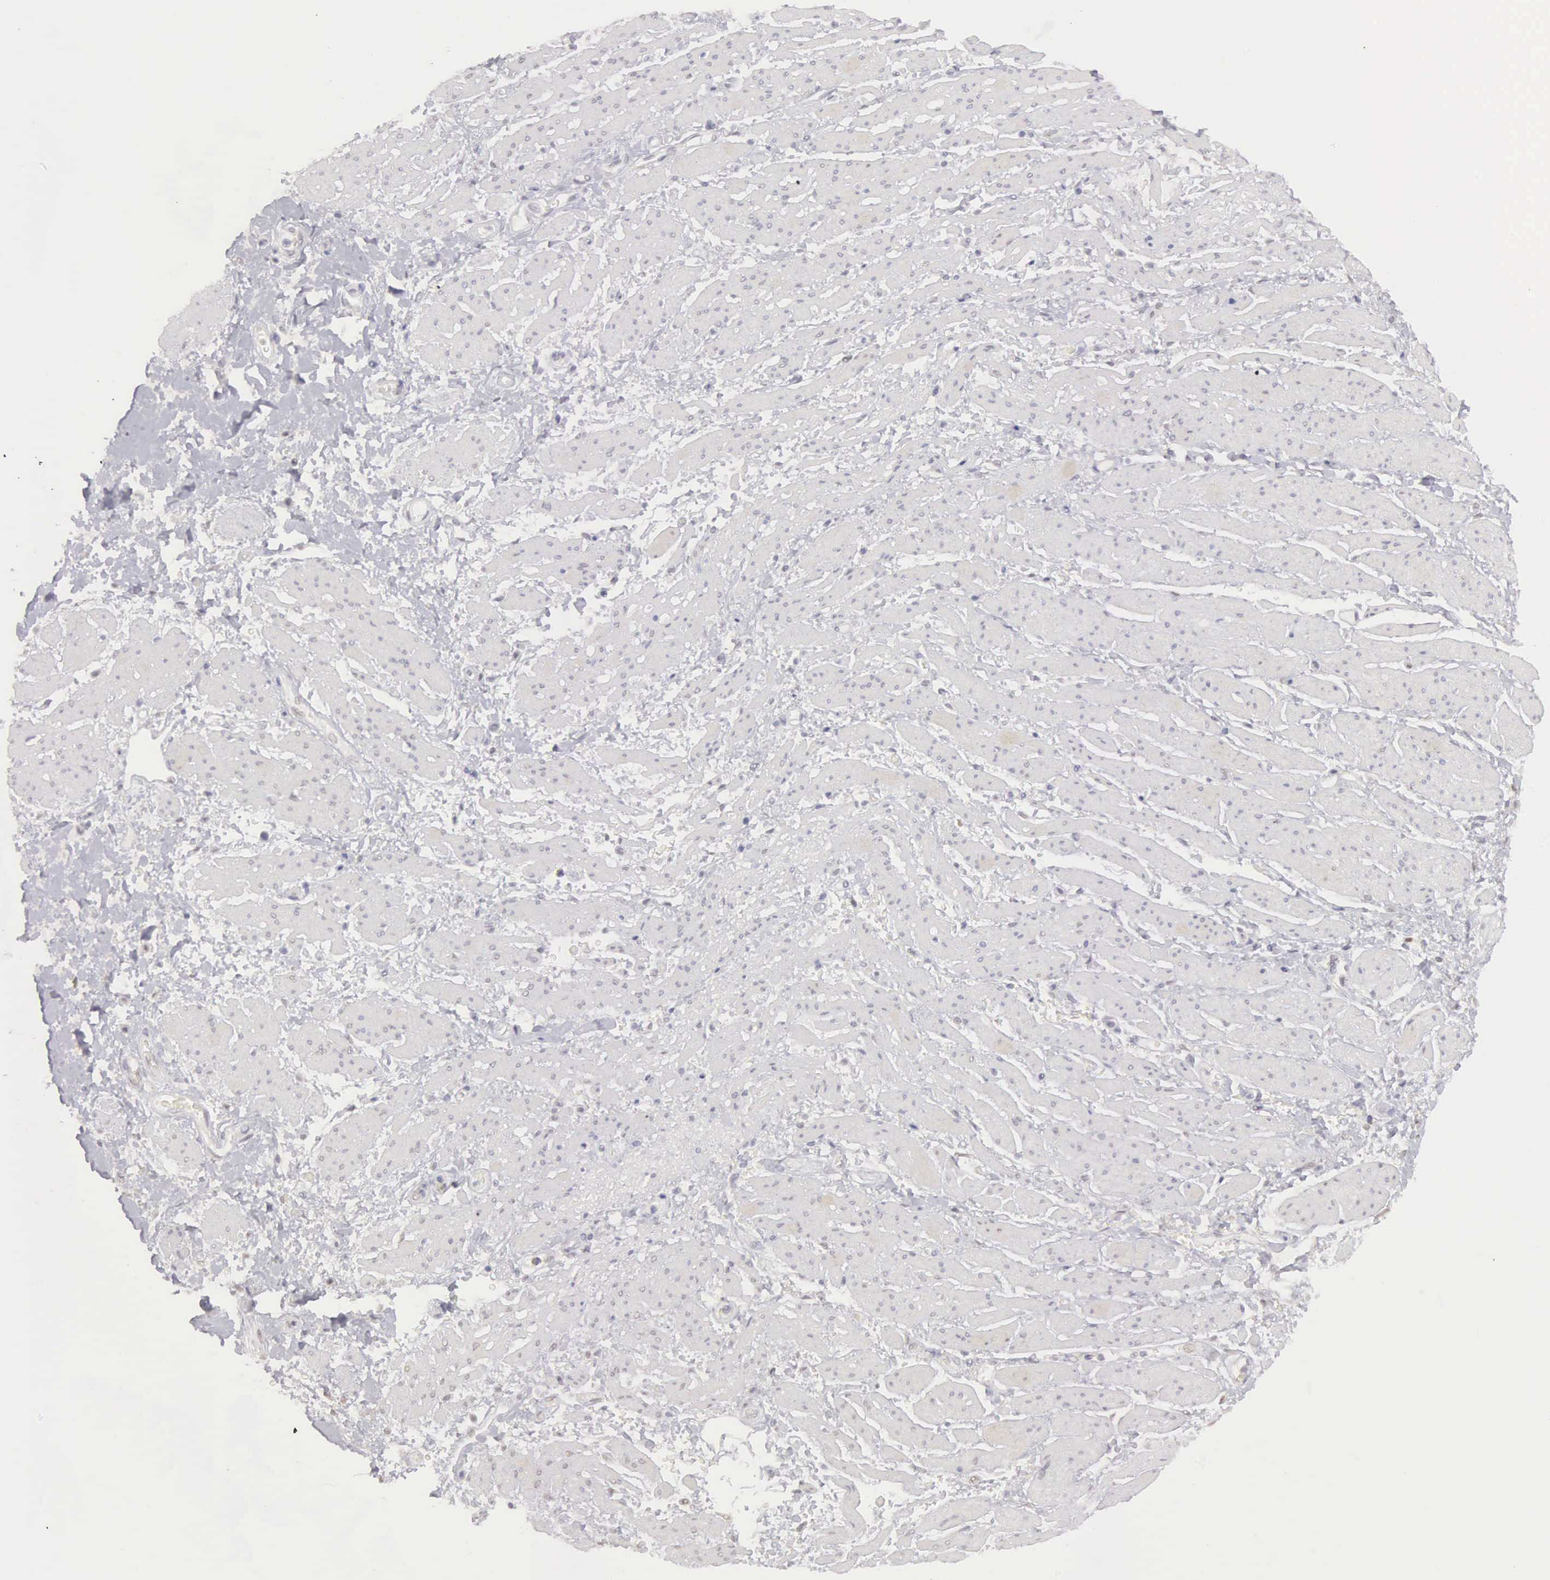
{"staining": {"intensity": "negative", "quantity": "none", "location": "none"}, "tissue": "stomach cancer", "cell_type": "Tumor cells", "image_type": "cancer", "snomed": [{"axis": "morphology", "description": "Adenocarcinoma, NOS"}, {"axis": "topography", "description": "Pancreas"}, {"axis": "topography", "description": "Stomach, upper"}], "caption": "The image displays no significant expression in tumor cells of stomach cancer.", "gene": "UBA1", "patient": {"sex": "male", "age": 77}}